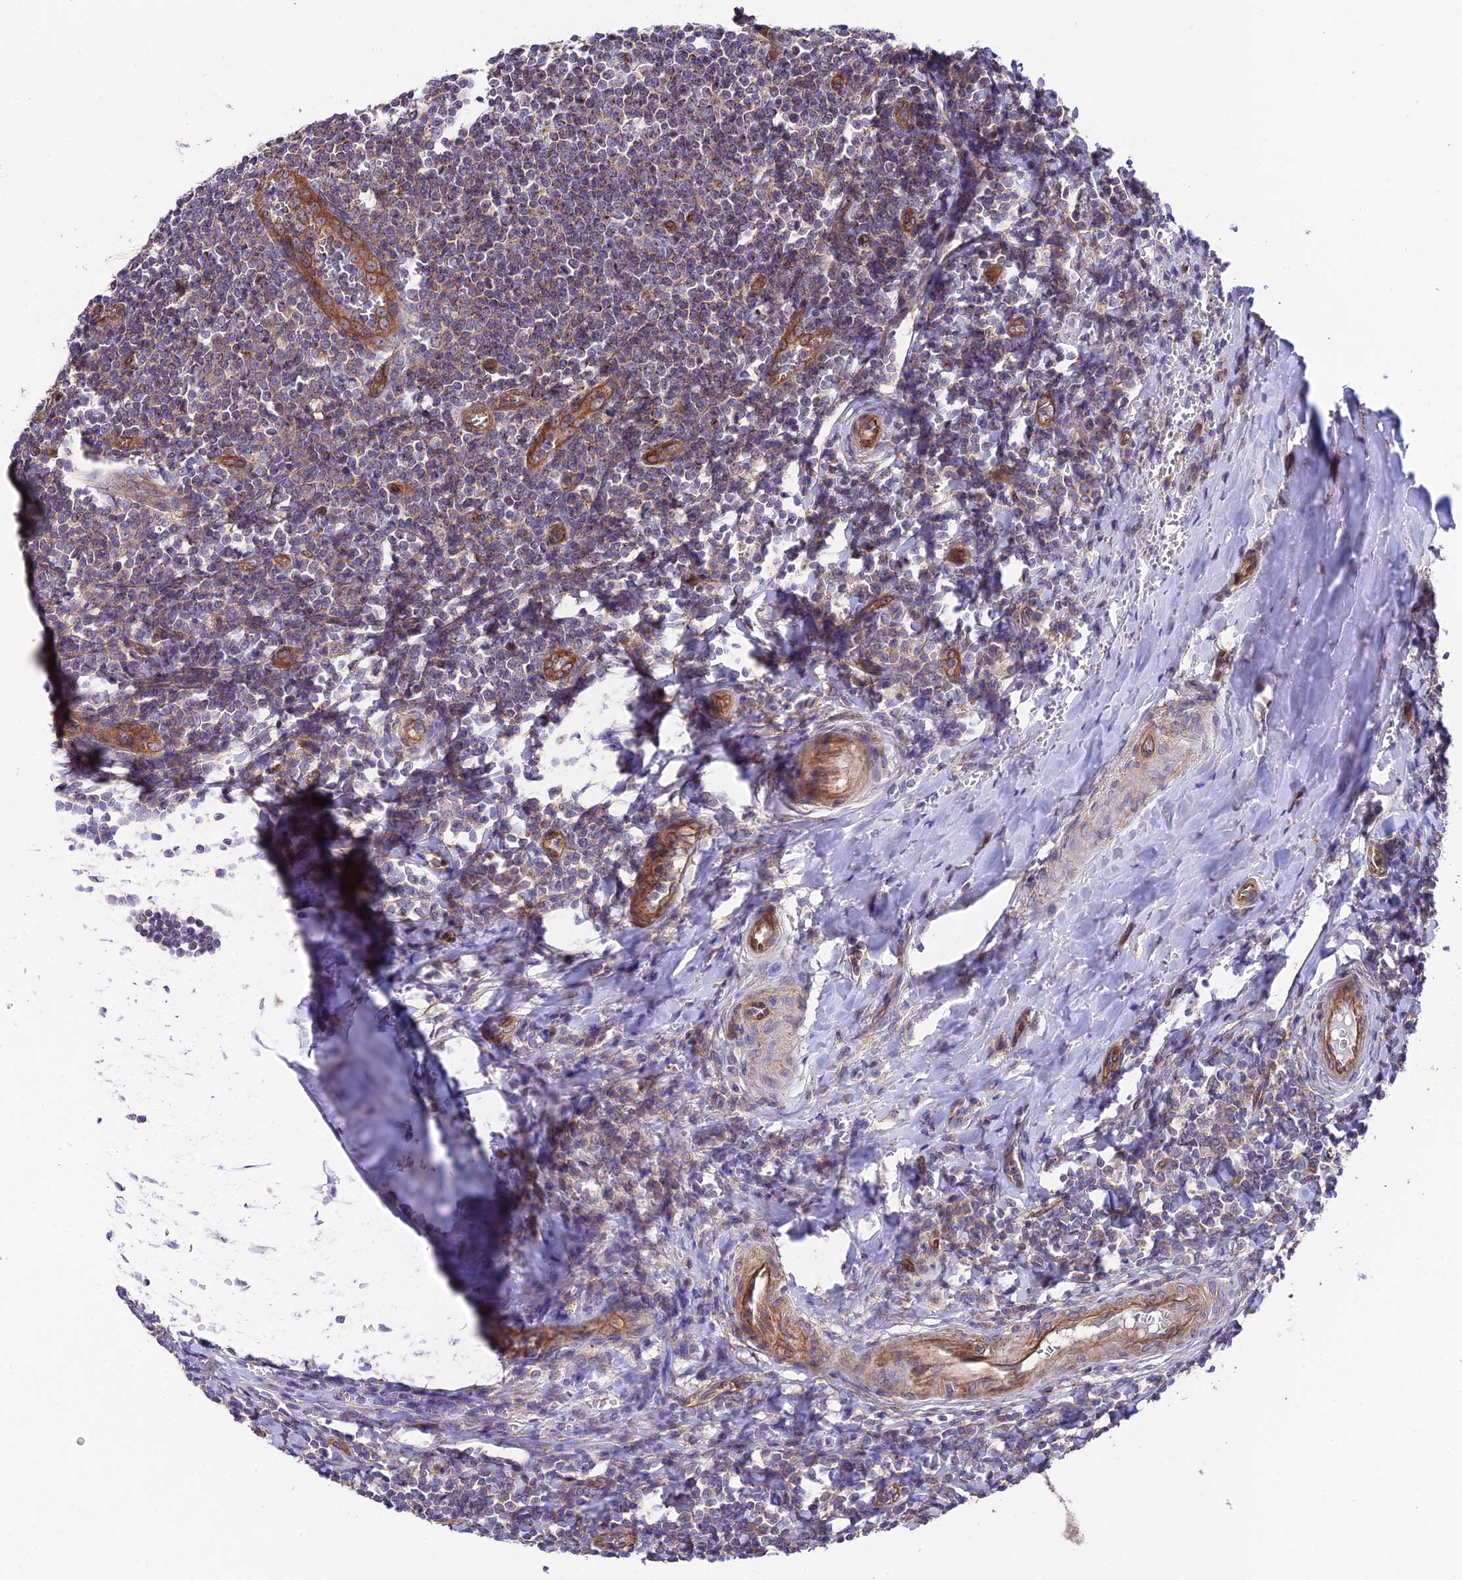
{"staining": {"intensity": "weak", "quantity": "<25%", "location": "cytoplasmic/membranous"}, "tissue": "tonsil", "cell_type": "Germinal center cells", "image_type": "normal", "snomed": [{"axis": "morphology", "description": "Normal tissue, NOS"}, {"axis": "topography", "description": "Tonsil"}], "caption": "Immunohistochemical staining of unremarkable tonsil exhibits no significant expression in germinal center cells. (Immunohistochemistry (ihc), brightfield microscopy, high magnification).", "gene": "QRFP", "patient": {"sex": "male", "age": 27}}